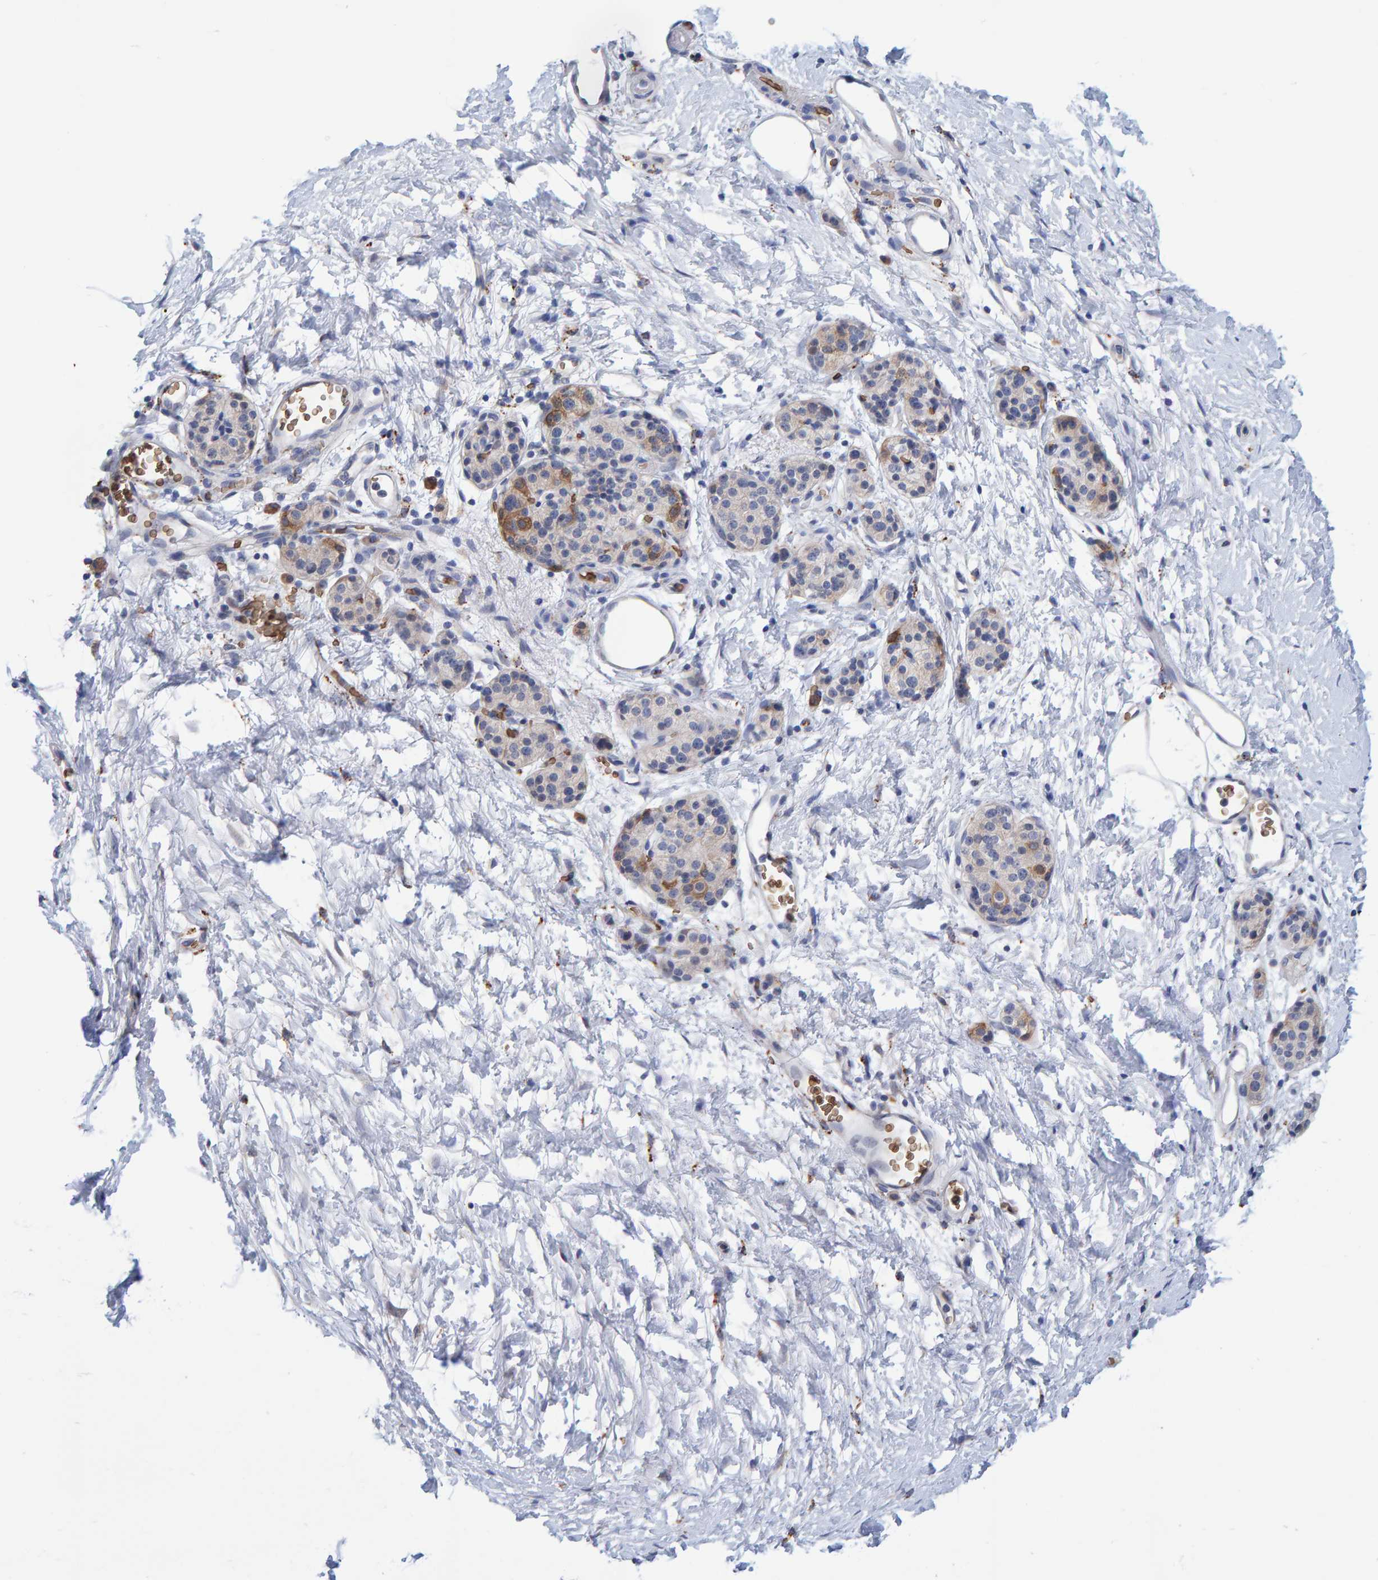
{"staining": {"intensity": "weak", "quantity": ">75%", "location": "cytoplasmic/membranous"}, "tissue": "pancreatic cancer", "cell_type": "Tumor cells", "image_type": "cancer", "snomed": [{"axis": "morphology", "description": "Adenocarcinoma, NOS"}, {"axis": "topography", "description": "Pancreas"}], "caption": "Weak cytoplasmic/membranous staining for a protein is present in approximately >75% of tumor cells of pancreatic cancer (adenocarcinoma) using IHC.", "gene": "VPS9D1", "patient": {"sex": "male", "age": 50}}